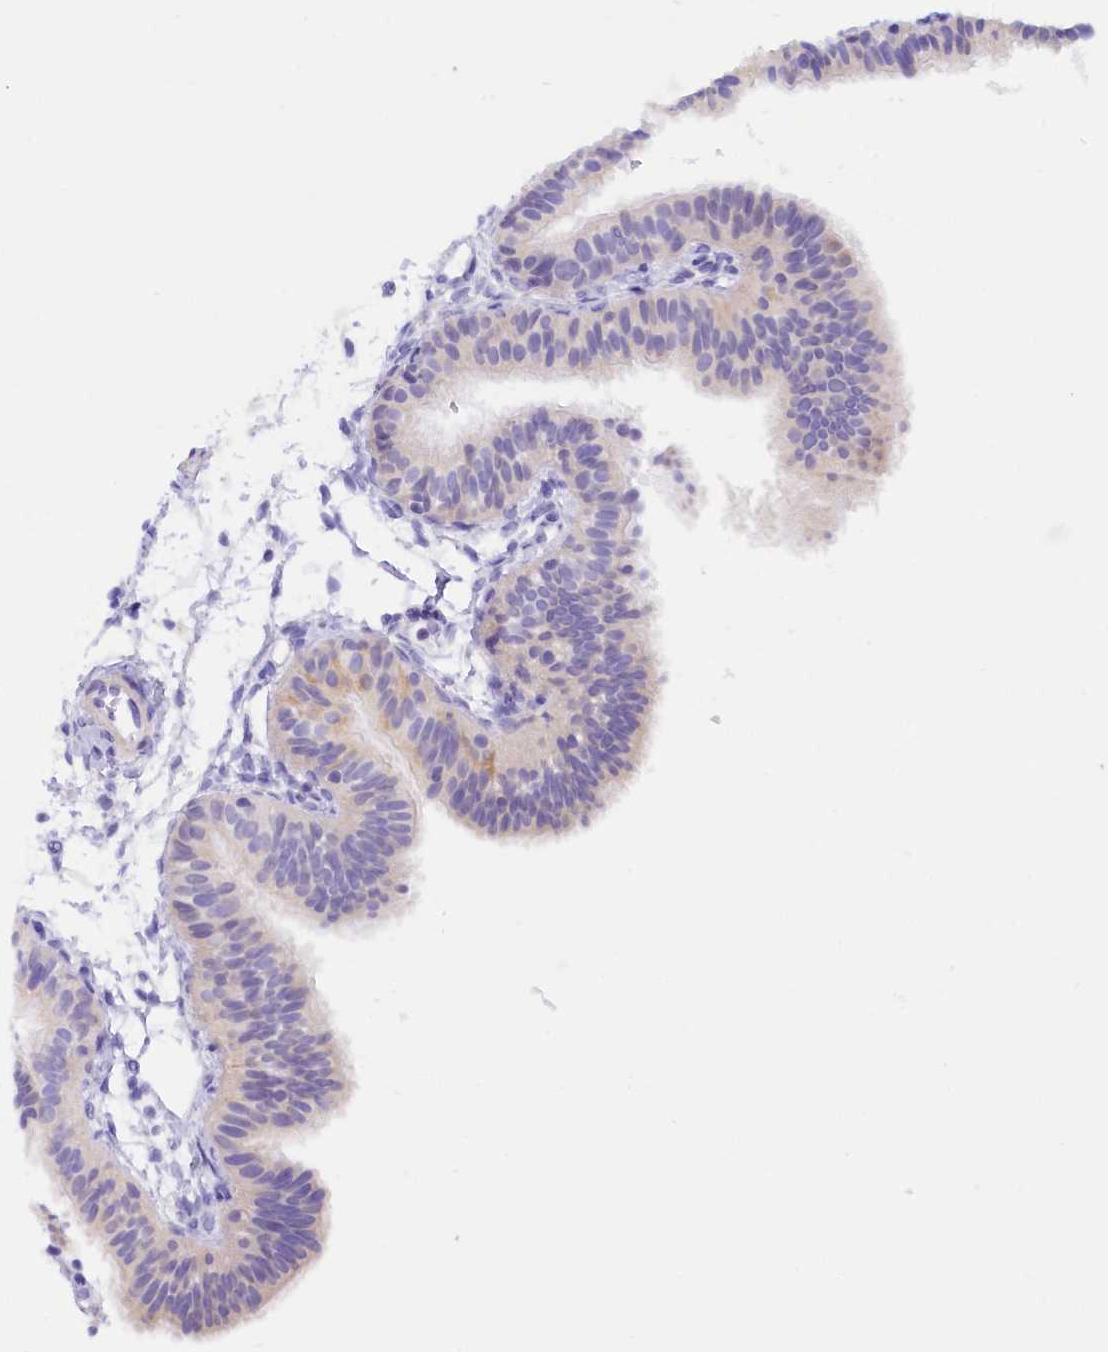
{"staining": {"intensity": "weak", "quantity": "<25%", "location": "cytoplasmic/membranous"}, "tissue": "fallopian tube", "cell_type": "Glandular cells", "image_type": "normal", "snomed": [{"axis": "morphology", "description": "Normal tissue, NOS"}, {"axis": "topography", "description": "Fallopian tube"}], "caption": "There is no significant staining in glandular cells of fallopian tube. (DAB immunohistochemistry (IHC) visualized using brightfield microscopy, high magnification).", "gene": "COL6A5", "patient": {"sex": "female", "age": 35}}